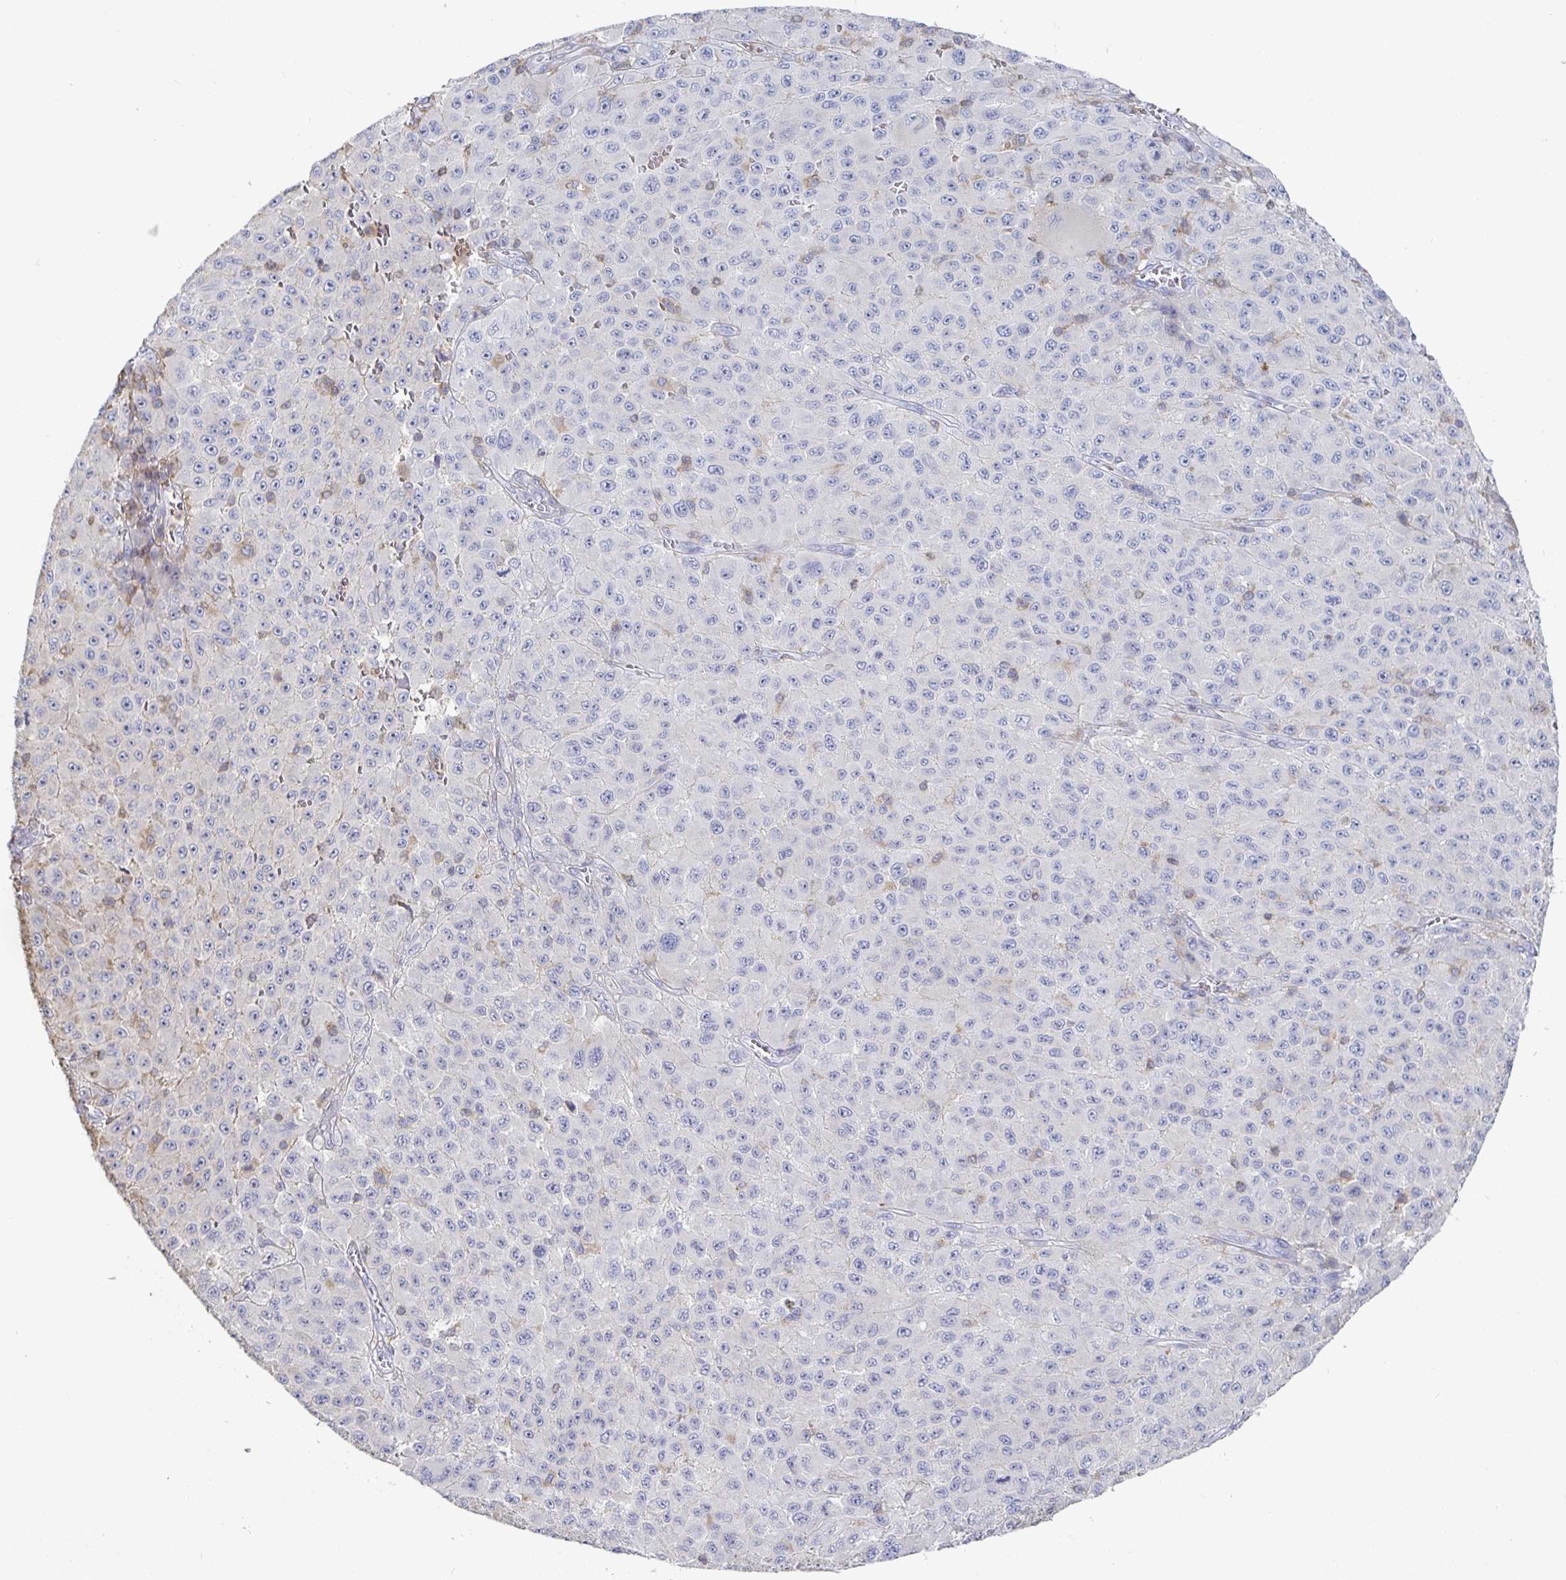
{"staining": {"intensity": "weak", "quantity": "<25%", "location": "cytoplasmic/membranous"}, "tissue": "melanoma", "cell_type": "Tumor cells", "image_type": "cancer", "snomed": [{"axis": "morphology", "description": "Malignant melanoma, NOS"}, {"axis": "topography", "description": "Skin"}], "caption": "This micrograph is of melanoma stained with immunohistochemistry (IHC) to label a protein in brown with the nuclei are counter-stained blue. There is no positivity in tumor cells.", "gene": "PIK3CD", "patient": {"sex": "male", "age": 73}}